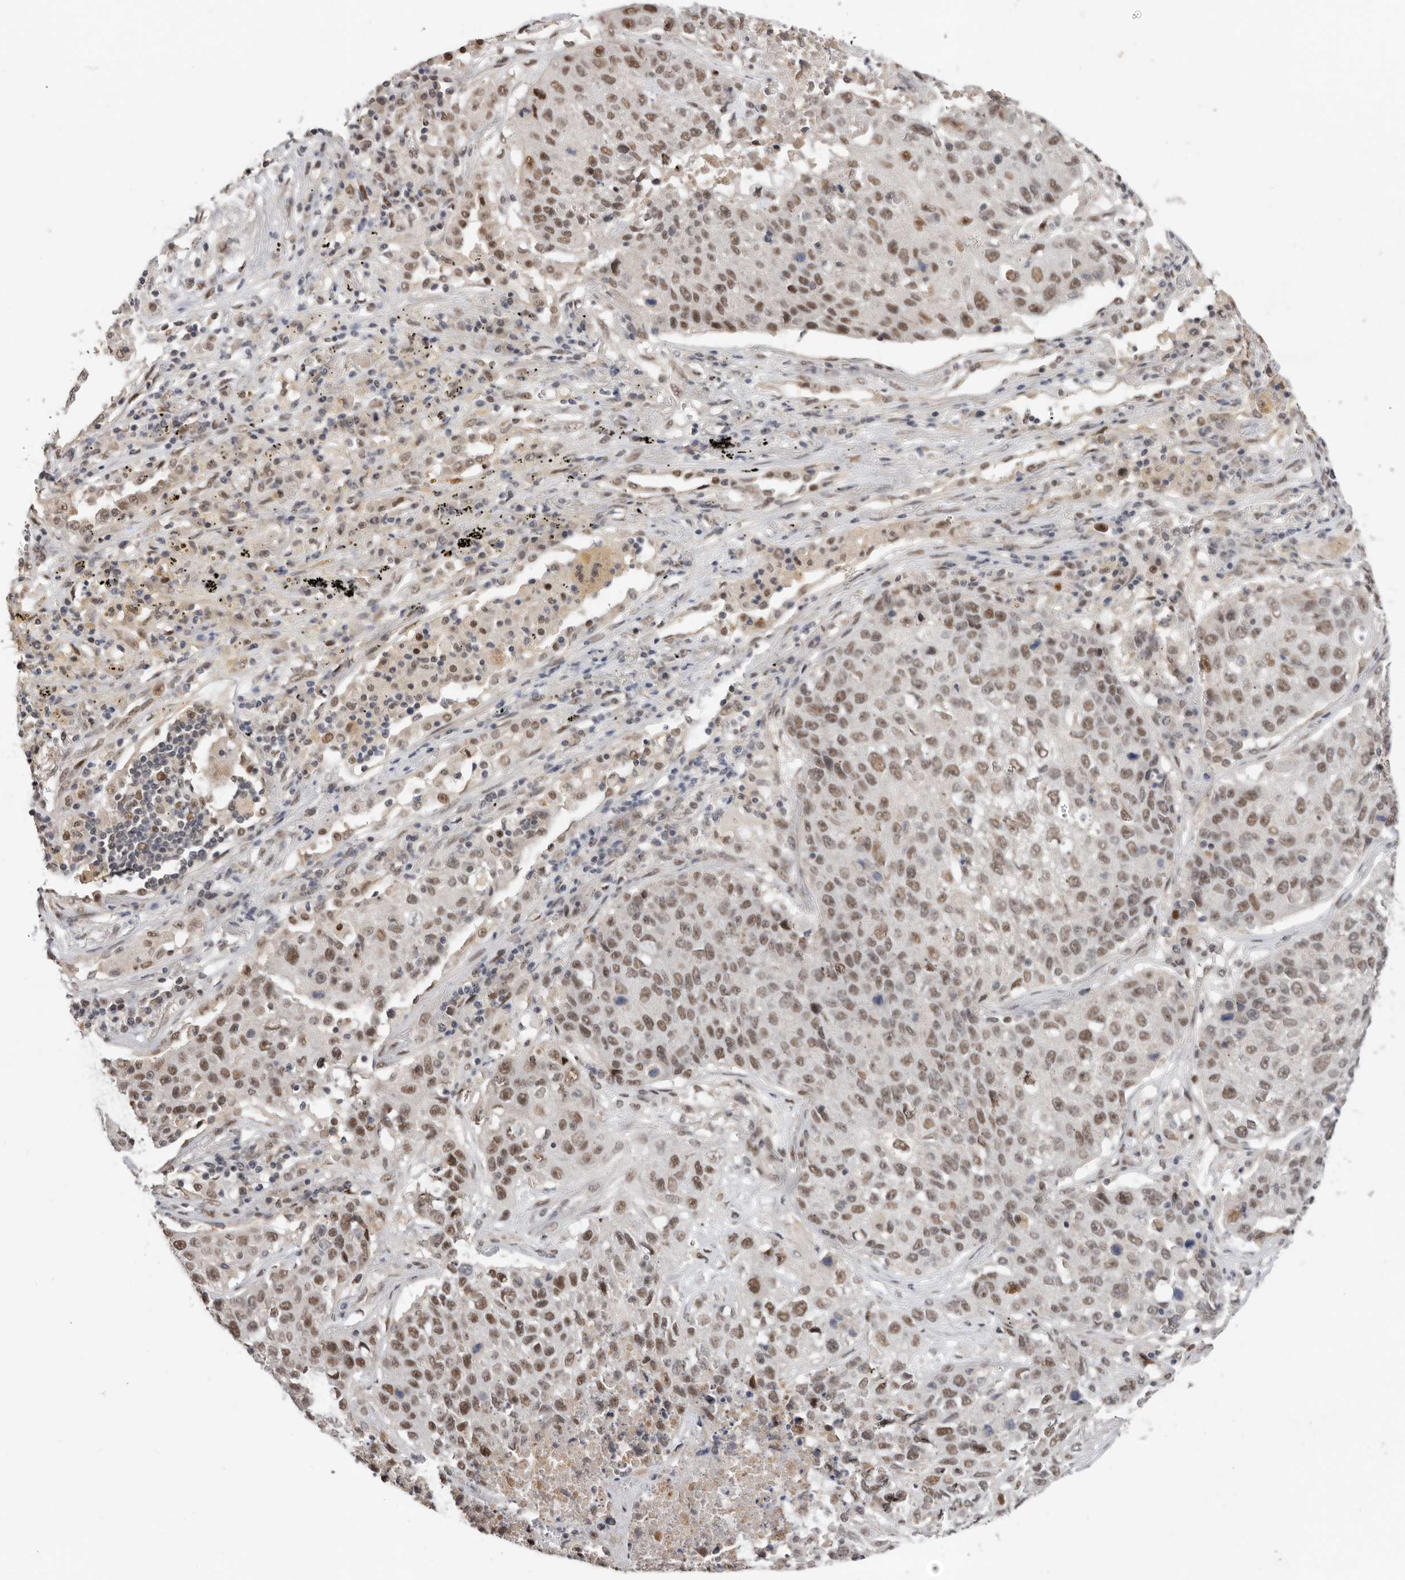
{"staining": {"intensity": "moderate", "quantity": ">75%", "location": "nuclear"}, "tissue": "lung cancer", "cell_type": "Tumor cells", "image_type": "cancer", "snomed": [{"axis": "morphology", "description": "Squamous cell carcinoma, NOS"}, {"axis": "topography", "description": "Lung"}], "caption": "High-magnification brightfield microscopy of lung cancer (squamous cell carcinoma) stained with DAB (brown) and counterstained with hematoxylin (blue). tumor cells exhibit moderate nuclear expression is present in approximately>75% of cells.", "gene": "BRCA2", "patient": {"sex": "male", "age": 61}}